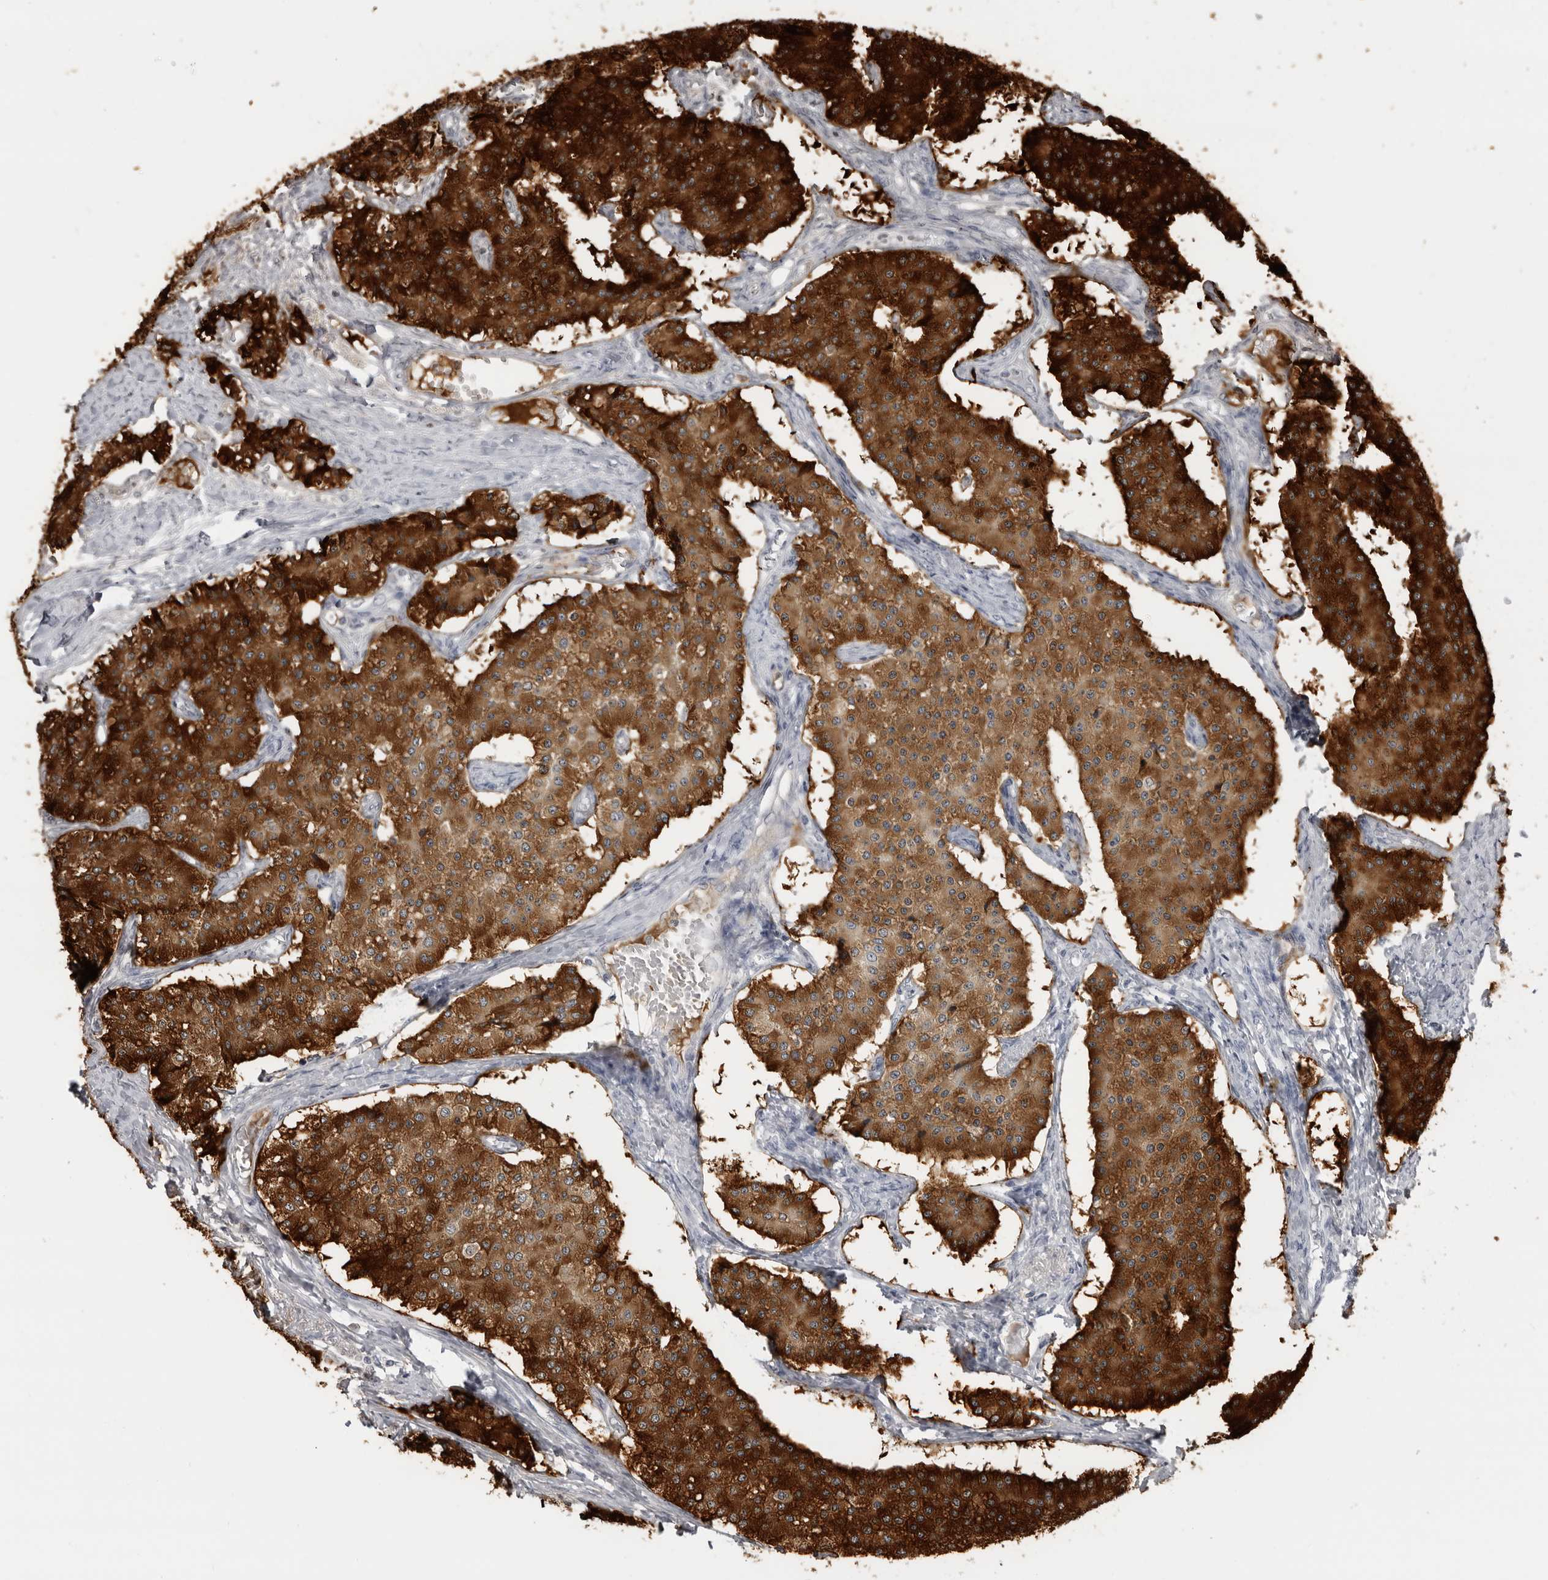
{"staining": {"intensity": "strong", "quantity": ">75%", "location": "cytoplasmic/membranous"}, "tissue": "carcinoid", "cell_type": "Tumor cells", "image_type": "cancer", "snomed": [{"axis": "morphology", "description": "Carcinoid, malignant, NOS"}, {"axis": "topography", "description": "Colon"}], "caption": "The photomicrograph demonstrates staining of carcinoid, revealing strong cytoplasmic/membranous protein expression (brown color) within tumor cells.", "gene": "SERPINF2", "patient": {"sex": "female", "age": 52}}